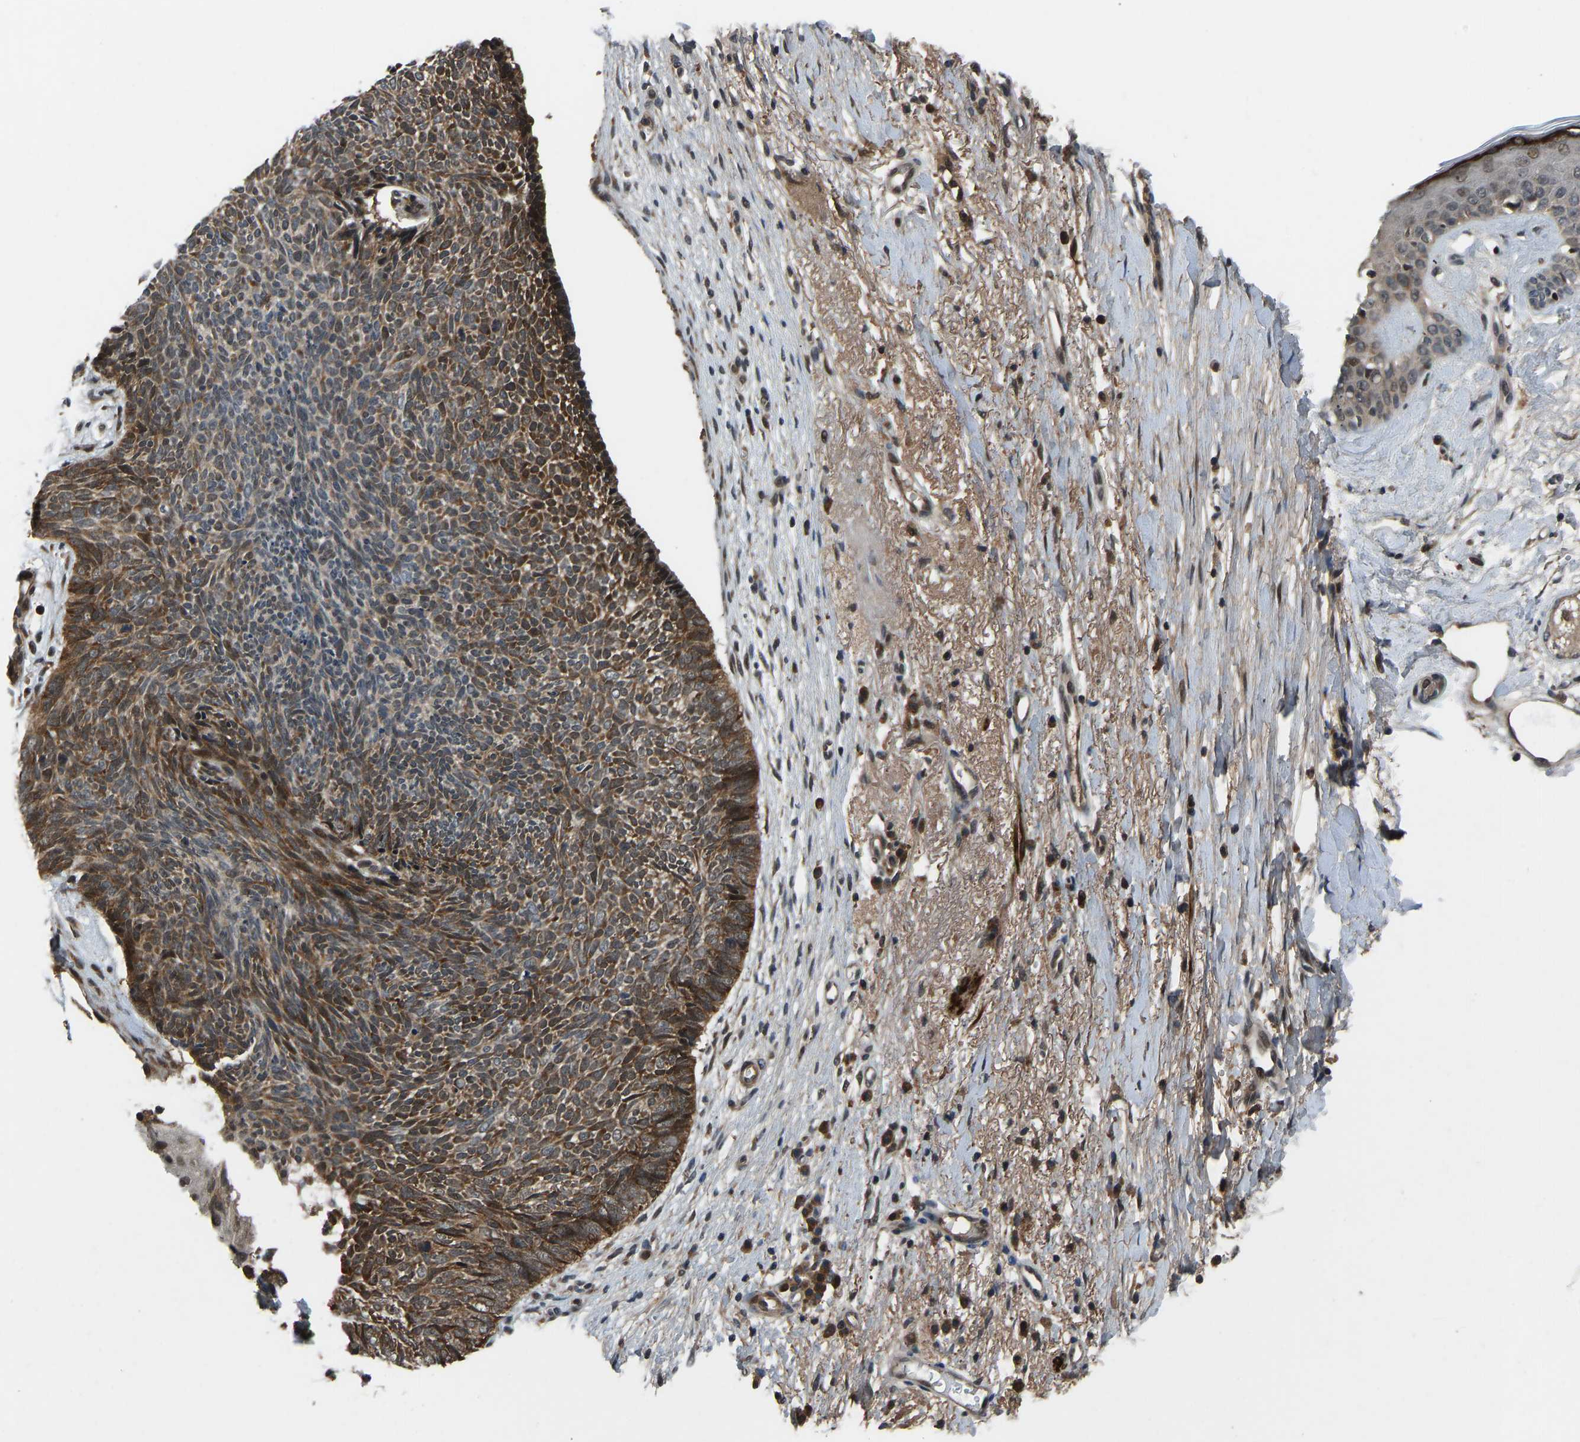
{"staining": {"intensity": "moderate", "quantity": ">75%", "location": "cytoplasmic/membranous"}, "tissue": "skin cancer", "cell_type": "Tumor cells", "image_type": "cancer", "snomed": [{"axis": "morphology", "description": "Basal cell carcinoma"}, {"axis": "topography", "description": "Skin"}], "caption": "Human skin basal cell carcinoma stained for a protein (brown) demonstrates moderate cytoplasmic/membranous positive positivity in approximately >75% of tumor cells.", "gene": "RLIM", "patient": {"sex": "female", "age": 84}}